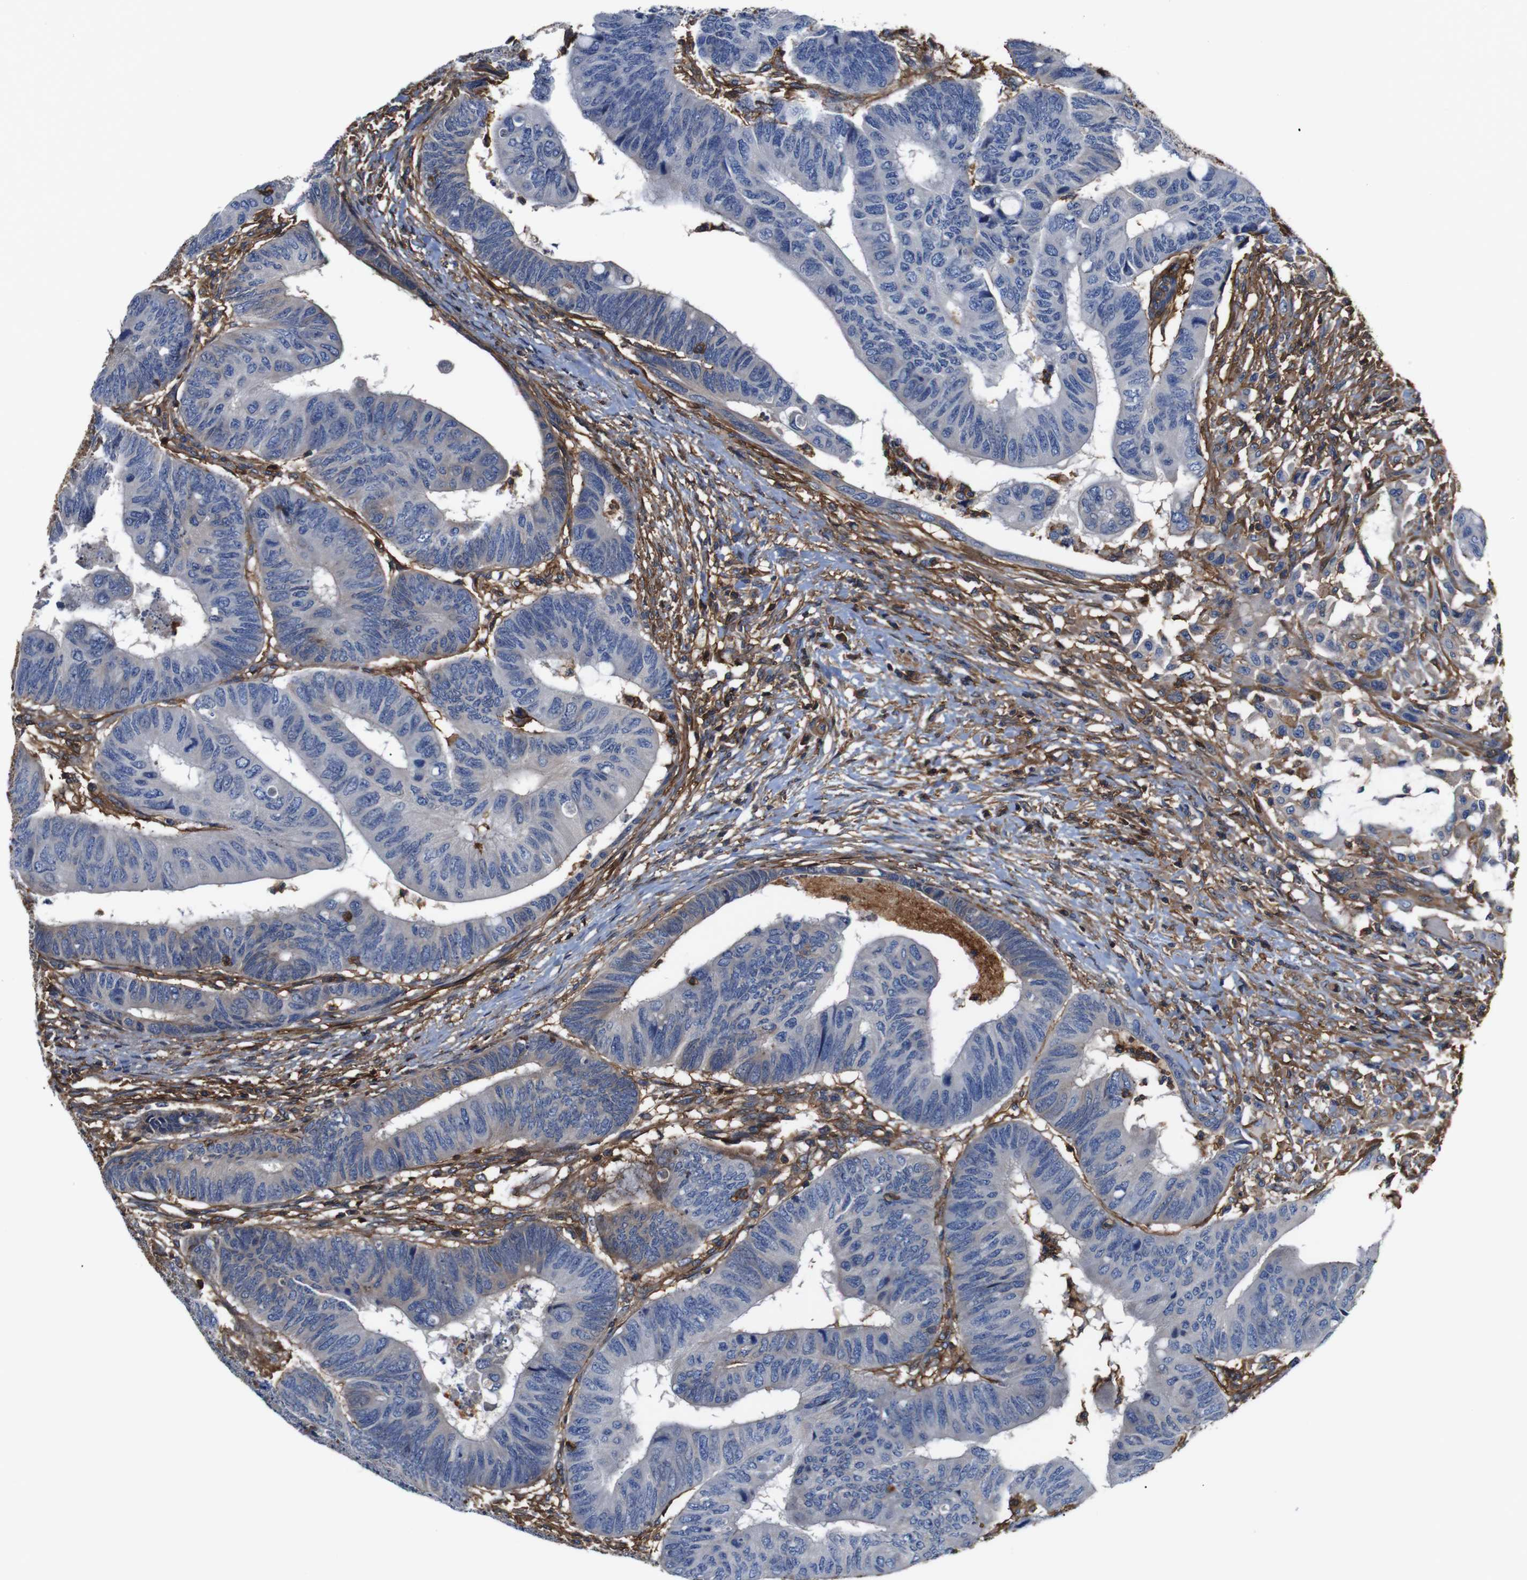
{"staining": {"intensity": "negative", "quantity": "none", "location": "none"}, "tissue": "colorectal cancer", "cell_type": "Tumor cells", "image_type": "cancer", "snomed": [{"axis": "morphology", "description": "Normal tissue, NOS"}, {"axis": "morphology", "description": "Adenocarcinoma, NOS"}, {"axis": "topography", "description": "Rectum"}, {"axis": "topography", "description": "Peripheral nerve tissue"}], "caption": "Immunohistochemistry (IHC) histopathology image of neoplastic tissue: colorectal adenocarcinoma stained with DAB demonstrates no significant protein positivity in tumor cells.", "gene": "PI4KA", "patient": {"sex": "male", "age": 92}}